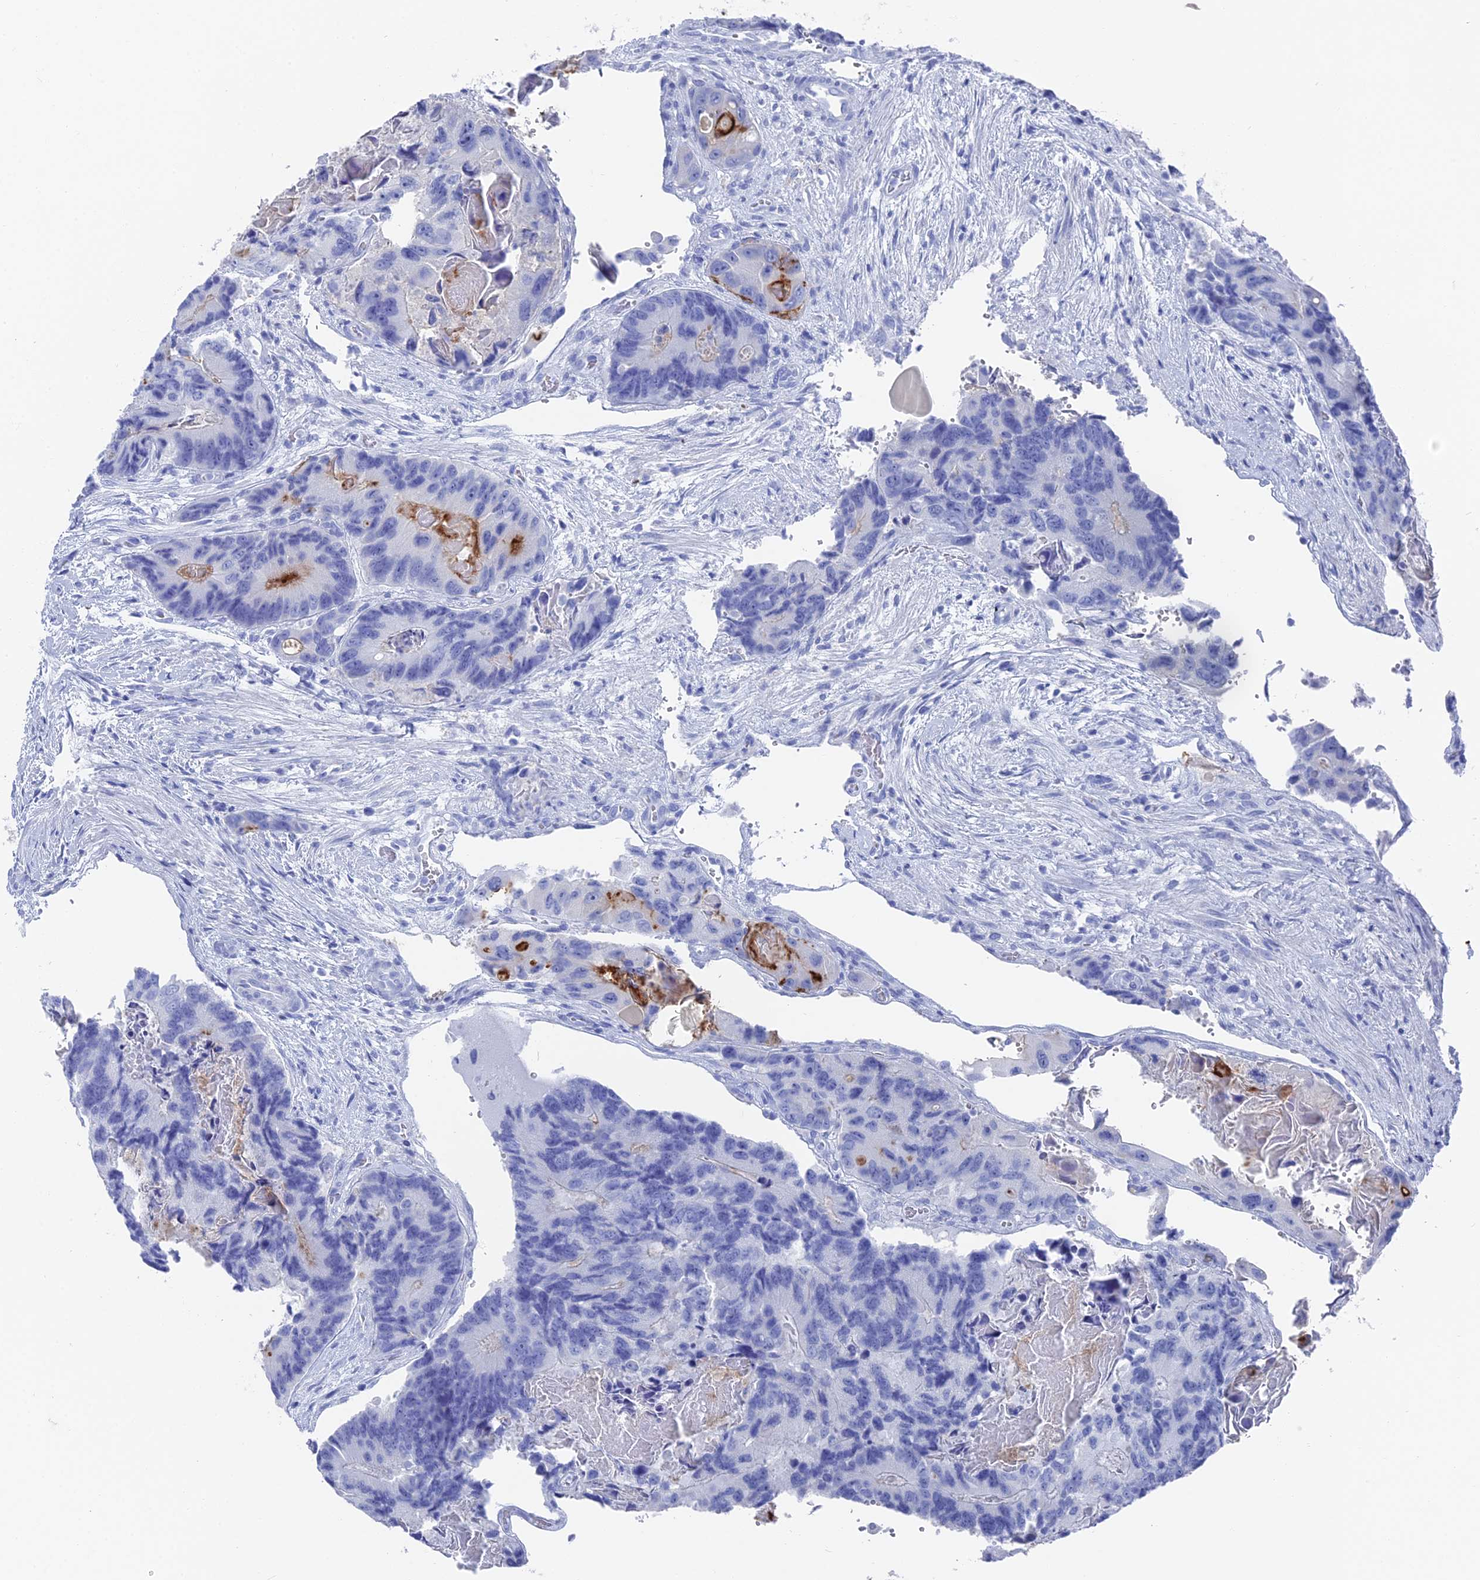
{"staining": {"intensity": "negative", "quantity": "none", "location": "none"}, "tissue": "colorectal cancer", "cell_type": "Tumor cells", "image_type": "cancer", "snomed": [{"axis": "morphology", "description": "Adenocarcinoma, NOS"}, {"axis": "topography", "description": "Colon"}], "caption": "IHC of human colorectal cancer (adenocarcinoma) displays no expression in tumor cells.", "gene": "ENPP3", "patient": {"sex": "male", "age": 84}}